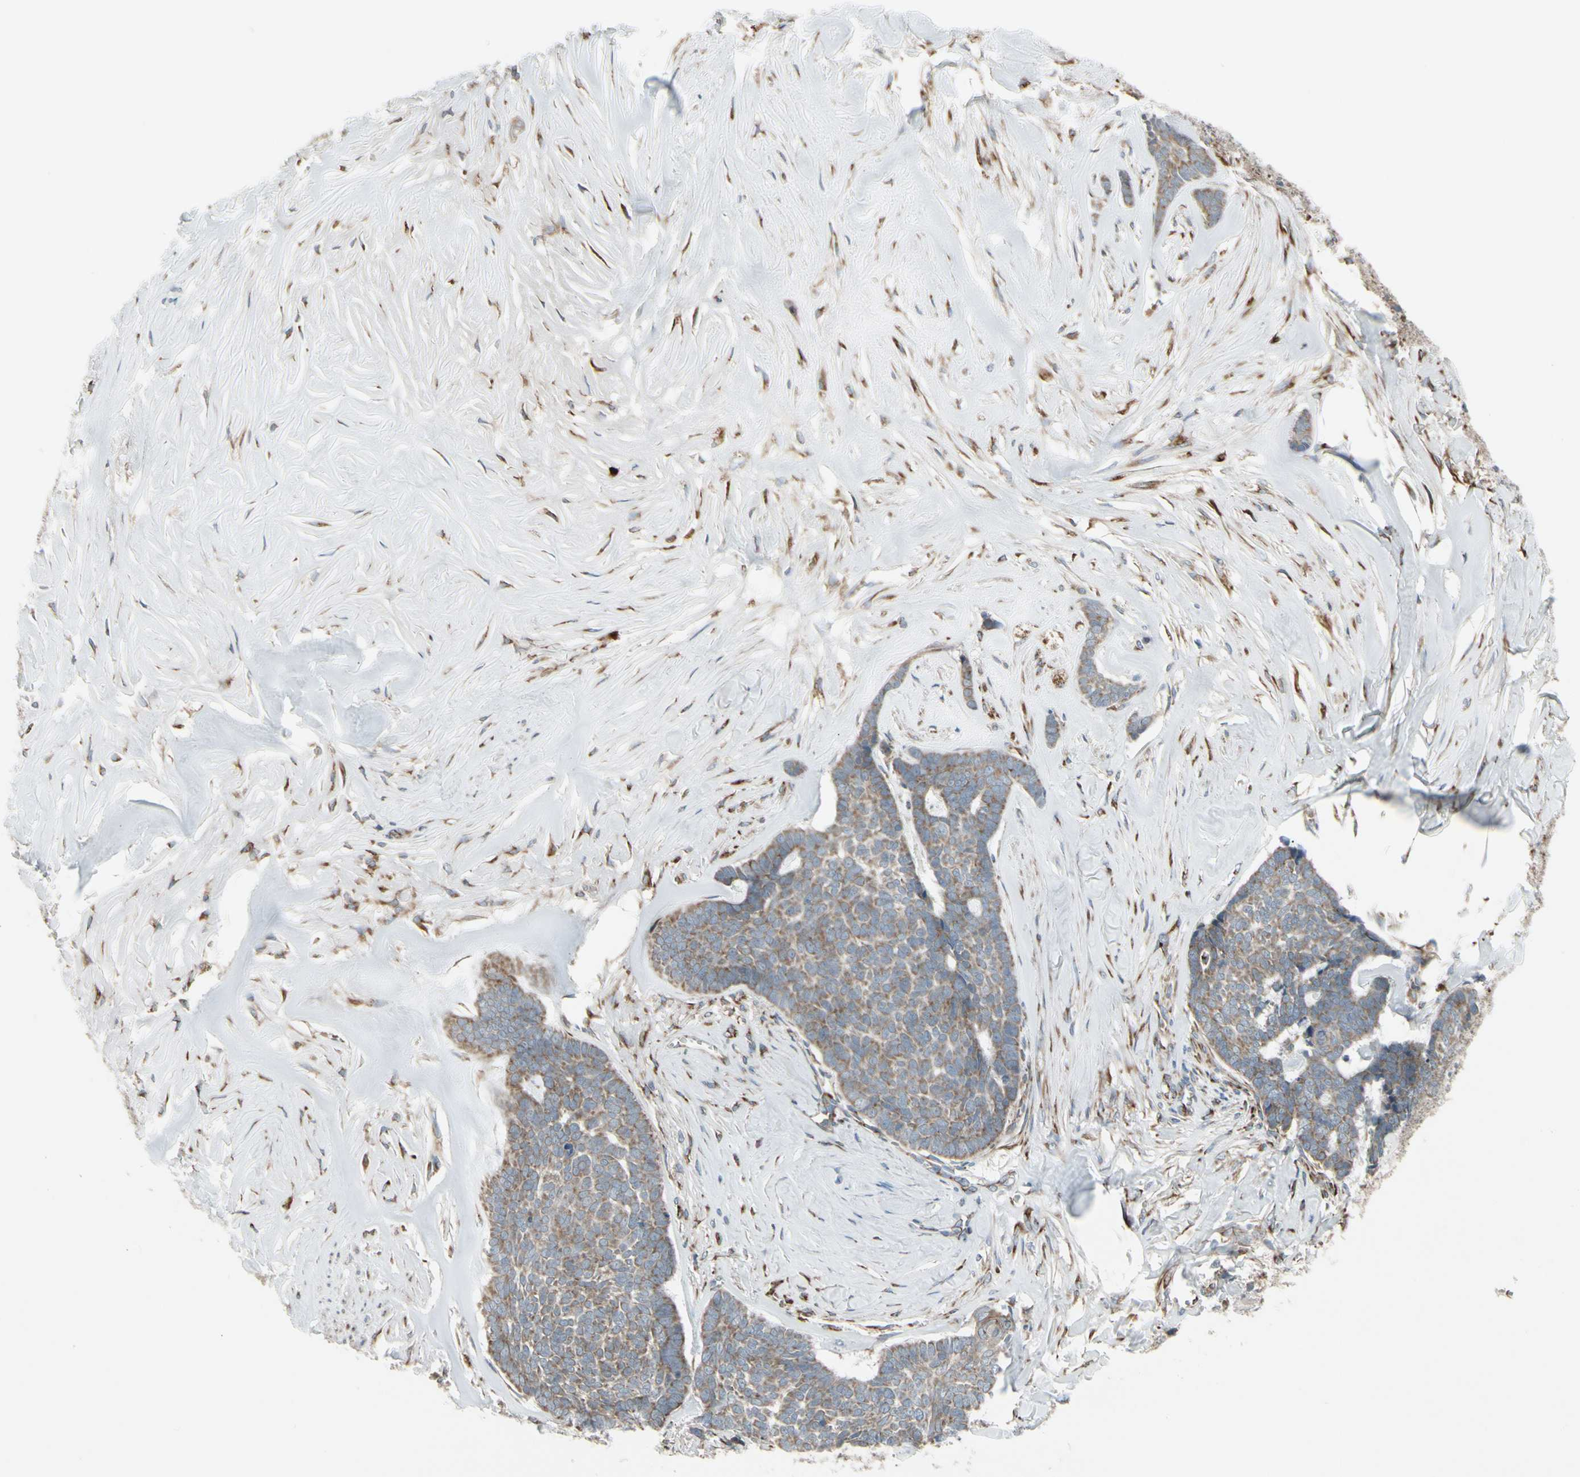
{"staining": {"intensity": "weak", "quantity": ">75%", "location": "cytoplasmic/membranous"}, "tissue": "skin cancer", "cell_type": "Tumor cells", "image_type": "cancer", "snomed": [{"axis": "morphology", "description": "Basal cell carcinoma"}, {"axis": "topography", "description": "Skin"}], "caption": "Approximately >75% of tumor cells in human skin cancer (basal cell carcinoma) demonstrate weak cytoplasmic/membranous protein expression as visualized by brown immunohistochemical staining.", "gene": "FNDC3A", "patient": {"sex": "male", "age": 84}}